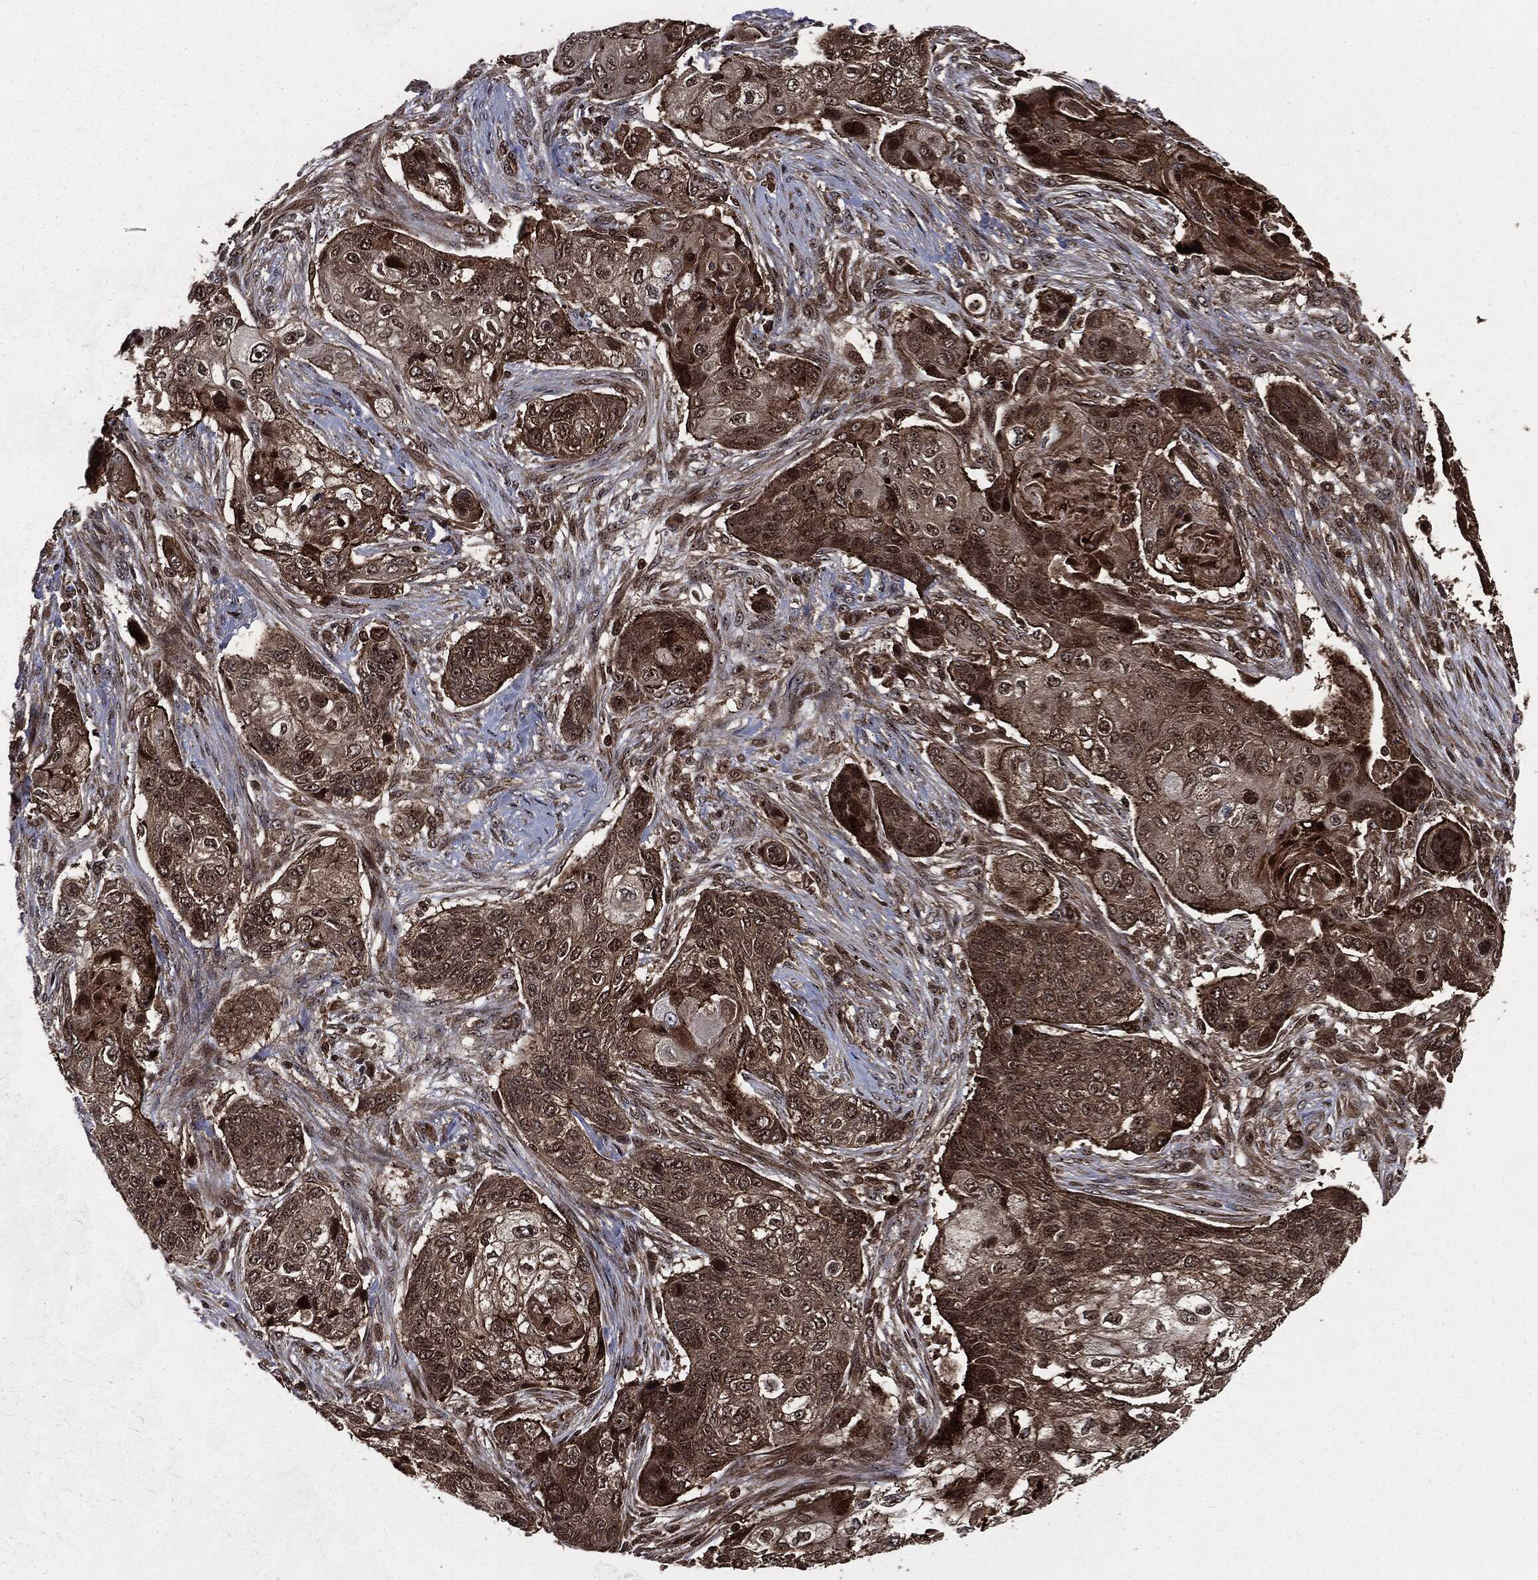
{"staining": {"intensity": "strong", "quantity": ">75%", "location": "cytoplasmic/membranous"}, "tissue": "lung cancer", "cell_type": "Tumor cells", "image_type": "cancer", "snomed": [{"axis": "morphology", "description": "Normal tissue, NOS"}, {"axis": "morphology", "description": "Squamous cell carcinoma, NOS"}, {"axis": "topography", "description": "Bronchus"}, {"axis": "topography", "description": "Lung"}], "caption": "The immunohistochemical stain highlights strong cytoplasmic/membranous positivity in tumor cells of lung squamous cell carcinoma tissue.", "gene": "CARD6", "patient": {"sex": "male", "age": 69}}